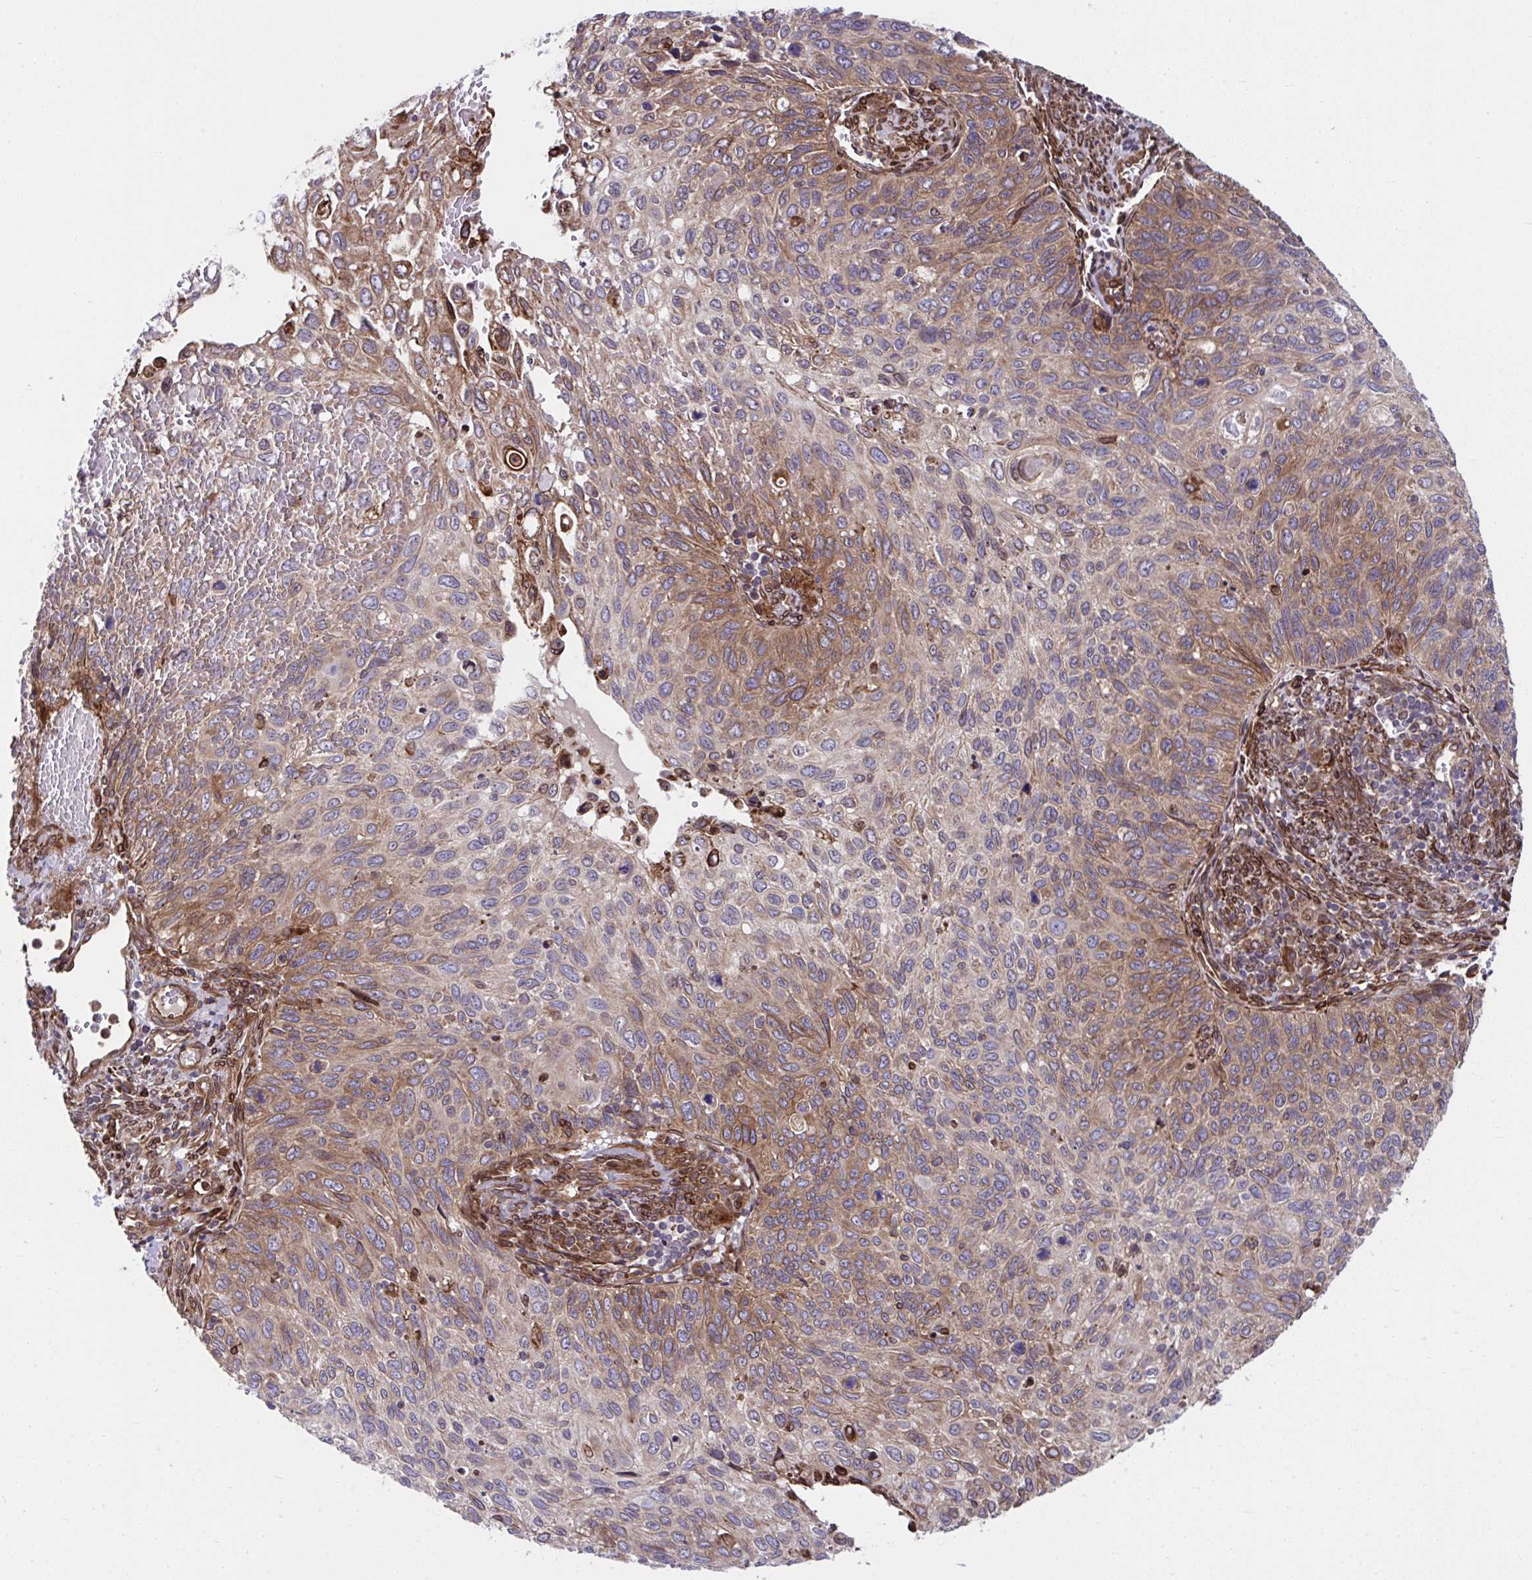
{"staining": {"intensity": "moderate", "quantity": "25%-75%", "location": "cytoplasmic/membranous"}, "tissue": "cervical cancer", "cell_type": "Tumor cells", "image_type": "cancer", "snomed": [{"axis": "morphology", "description": "Squamous cell carcinoma, NOS"}, {"axis": "topography", "description": "Cervix"}], "caption": "This is an image of immunohistochemistry staining of cervical cancer, which shows moderate staining in the cytoplasmic/membranous of tumor cells.", "gene": "STIM2", "patient": {"sex": "female", "age": 70}}